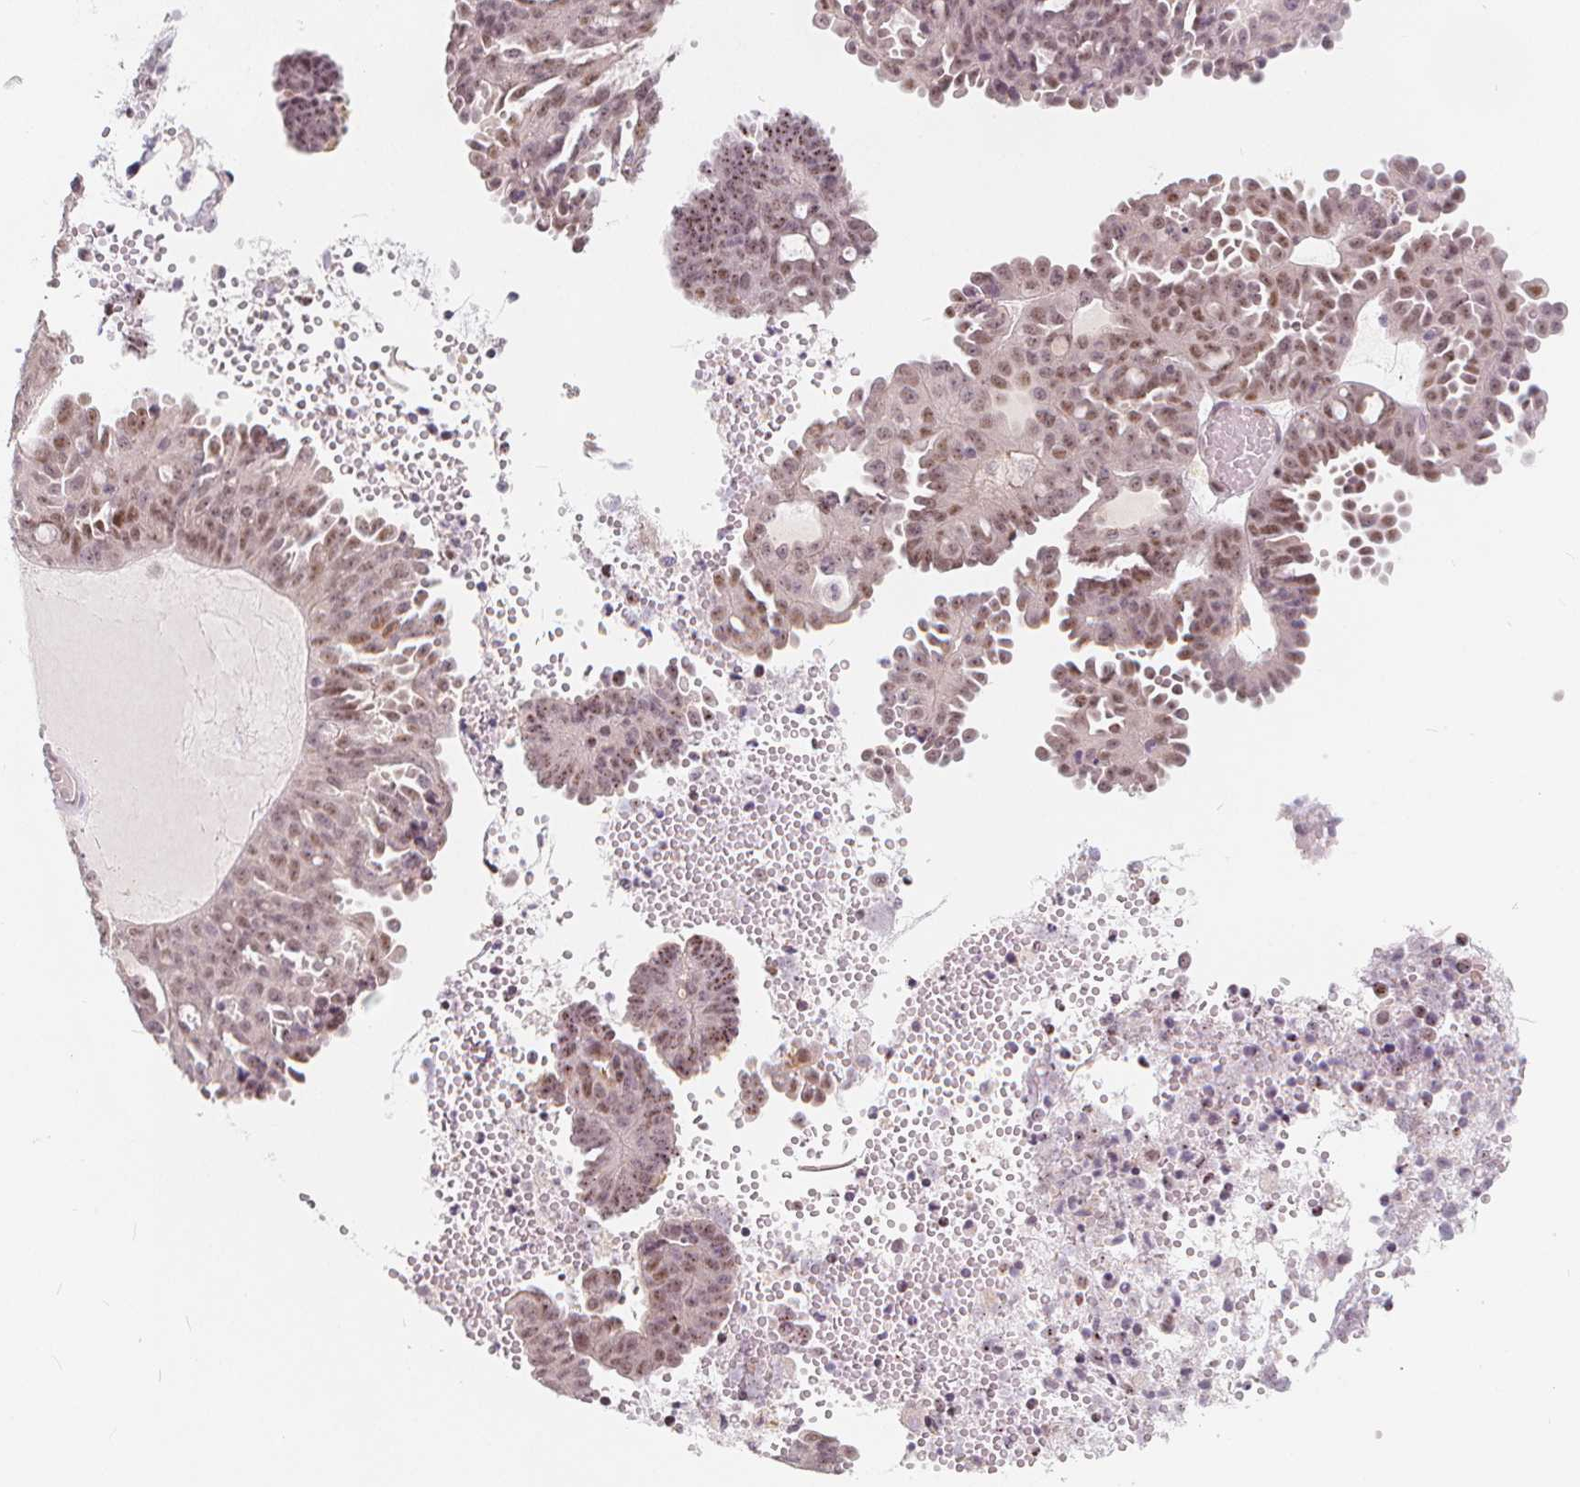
{"staining": {"intensity": "weak", "quantity": "25%-75%", "location": "cytoplasmic/membranous,nuclear"}, "tissue": "ovarian cancer", "cell_type": "Tumor cells", "image_type": "cancer", "snomed": [{"axis": "morphology", "description": "Cystadenocarcinoma, serous, NOS"}, {"axis": "topography", "description": "Ovary"}], "caption": "Protein staining of ovarian cancer tissue shows weak cytoplasmic/membranous and nuclear staining in approximately 25%-75% of tumor cells. (DAB = brown stain, brightfield microscopy at high magnification).", "gene": "DRC3", "patient": {"sex": "female", "age": 71}}